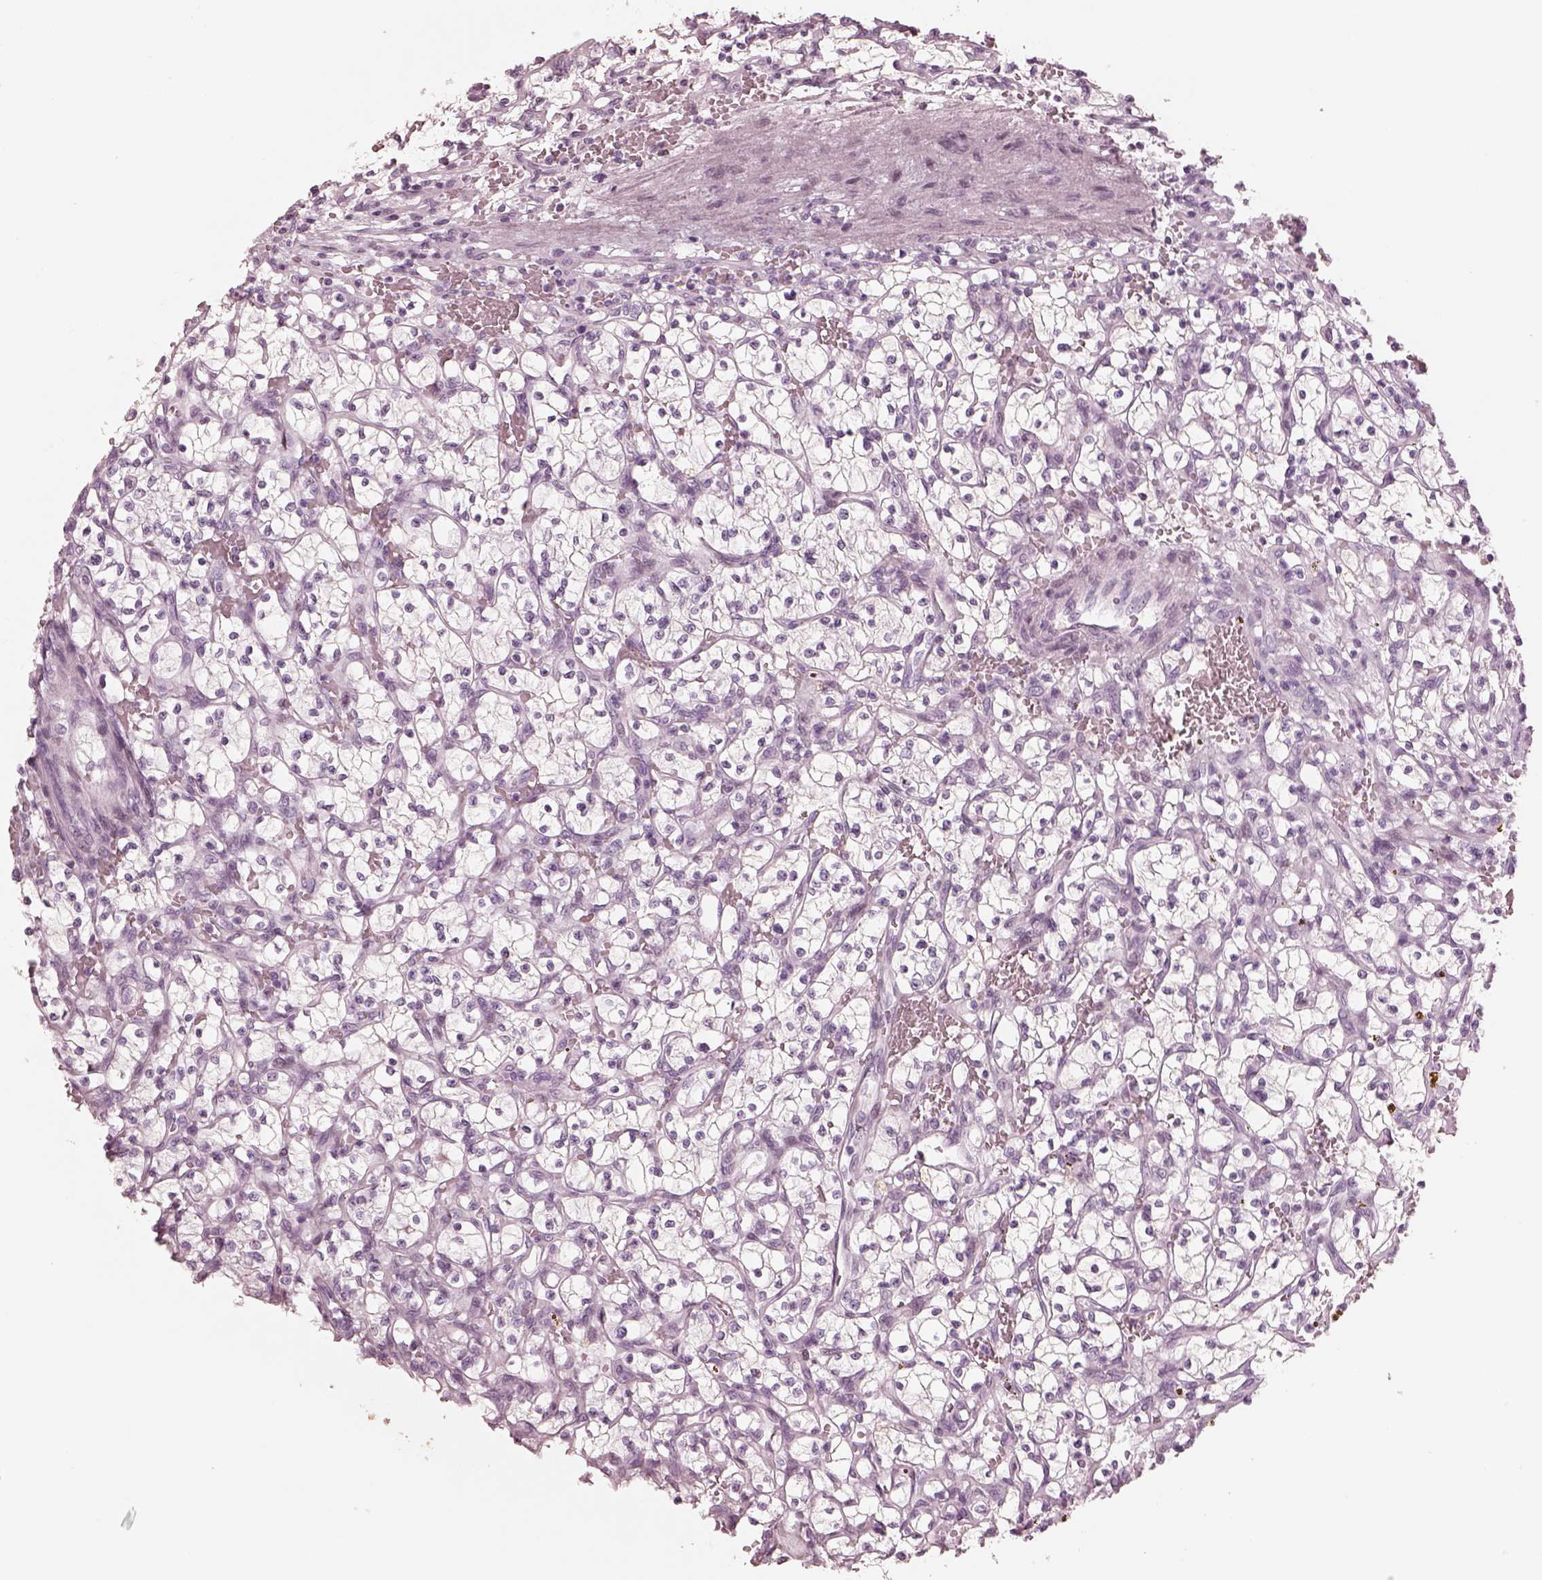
{"staining": {"intensity": "negative", "quantity": "none", "location": "none"}, "tissue": "renal cancer", "cell_type": "Tumor cells", "image_type": "cancer", "snomed": [{"axis": "morphology", "description": "Adenocarcinoma, NOS"}, {"axis": "topography", "description": "Kidney"}], "caption": "The image displays no significant staining in tumor cells of renal adenocarcinoma.", "gene": "OPN4", "patient": {"sex": "female", "age": 64}}